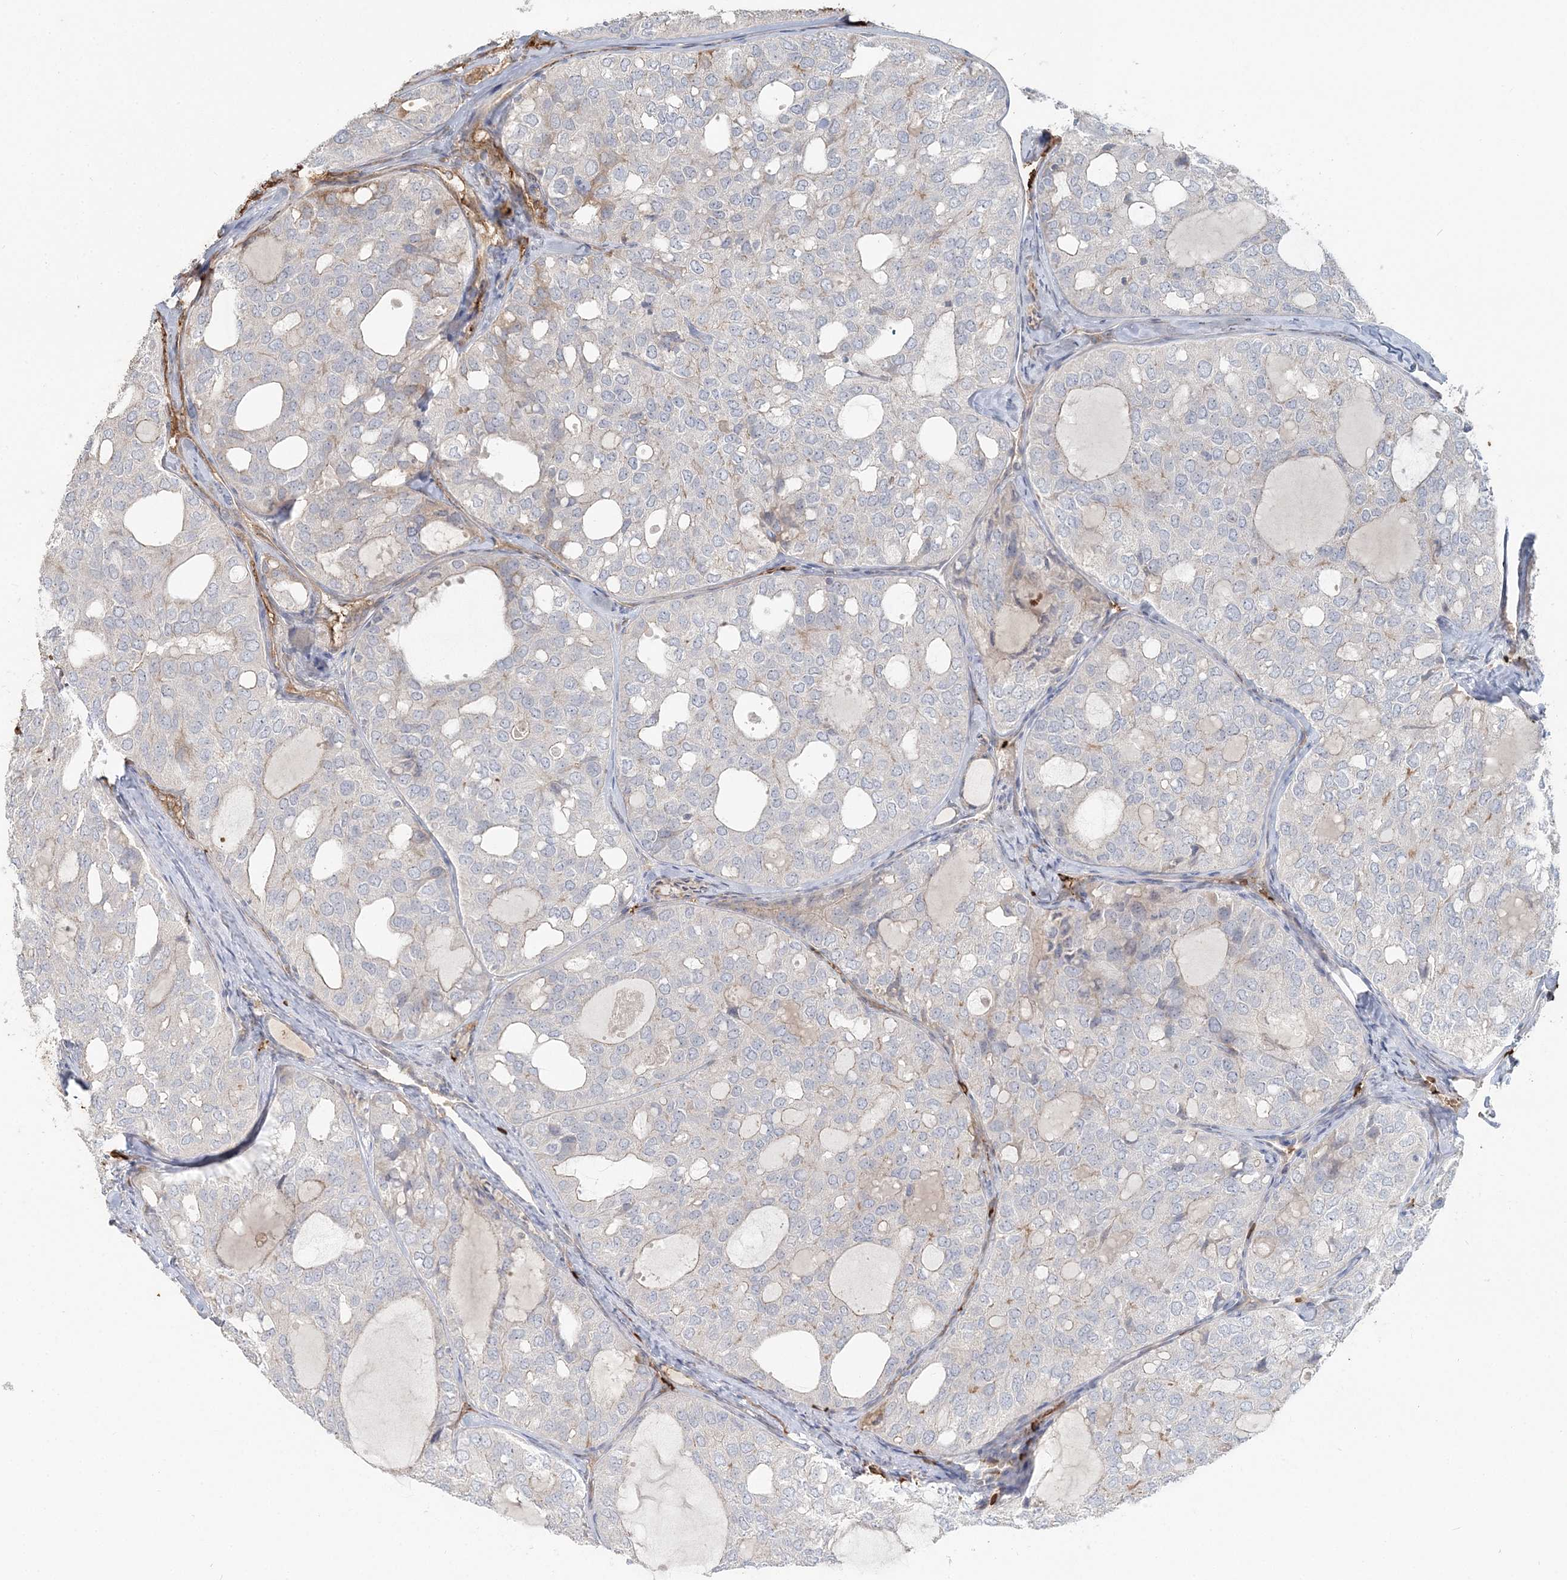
{"staining": {"intensity": "negative", "quantity": "none", "location": "none"}, "tissue": "thyroid cancer", "cell_type": "Tumor cells", "image_type": "cancer", "snomed": [{"axis": "morphology", "description": "Follicular adenoma carcinoma, NOS"}, {"axis": "topography", "description": "Thyroid gland"}], "caption": "Immunohistochemistry photomicrograph of neoplastic tissue: thyroid cancer stained with DAB demonstrates no significant protein positivity in tumor cells. Nuclei are stained in blue.", "gene": "SERINC1", "patient": {"sex": "male", "age": 75}}